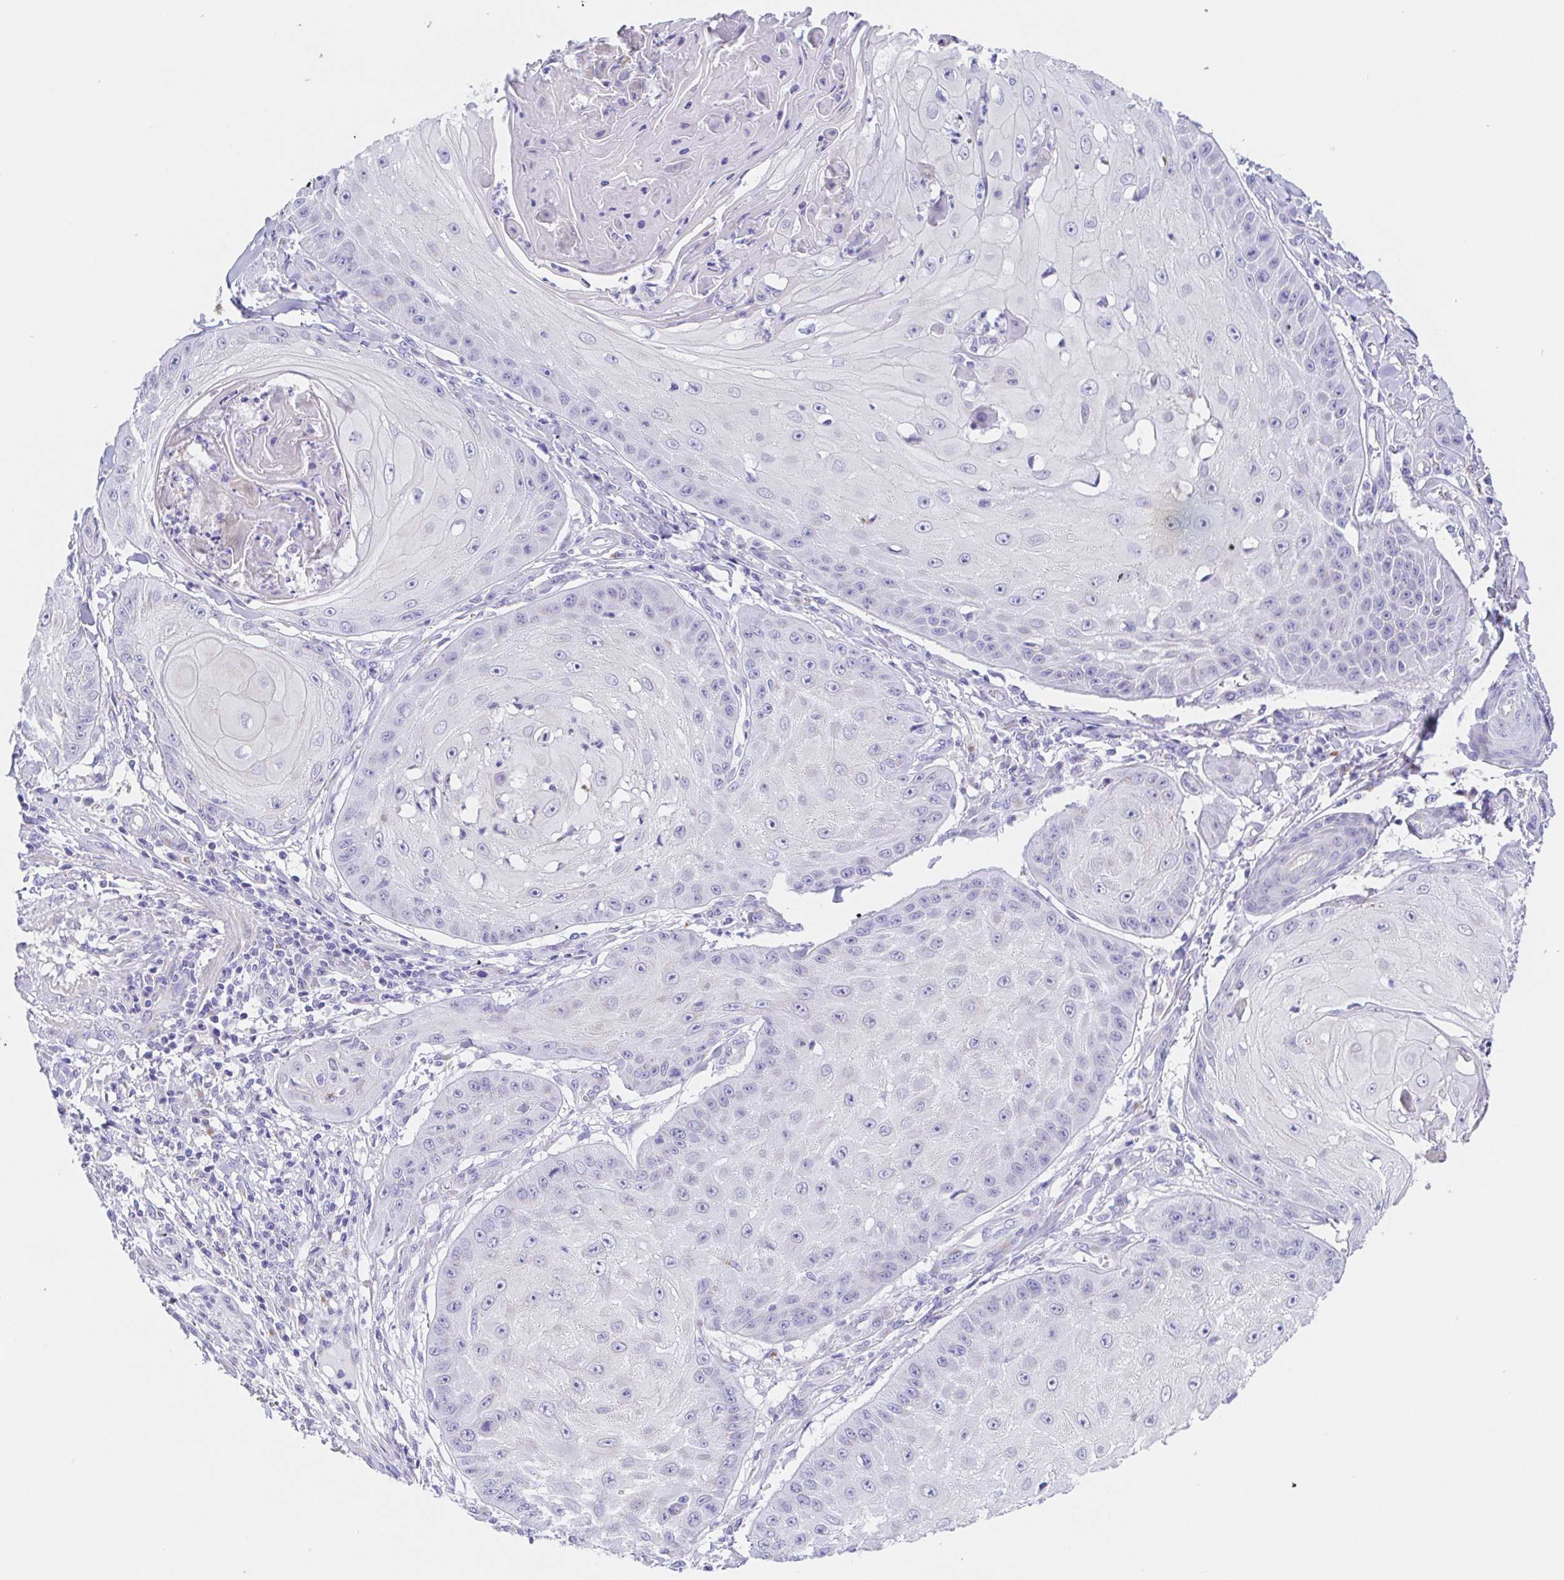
{"staining": {"intensity": "negative", "quantity": "none", "location": "none"}, "tissue": "skin cancer", "cell_type": "Tumor cells", "image_type": "cancer", "snomed": [{"axis": "morphology", "description": "Squamous cell carcinoma, NOS"}, {"axis": "topography", "description": "Skin"}], "caption": "Immunohistochemical staining of human skin cancer displays no significant positivity in tumor cells. Nuclei are stained in blue.", "gene": "SCG3", "patient": {"sex": "male", "age": 70}}